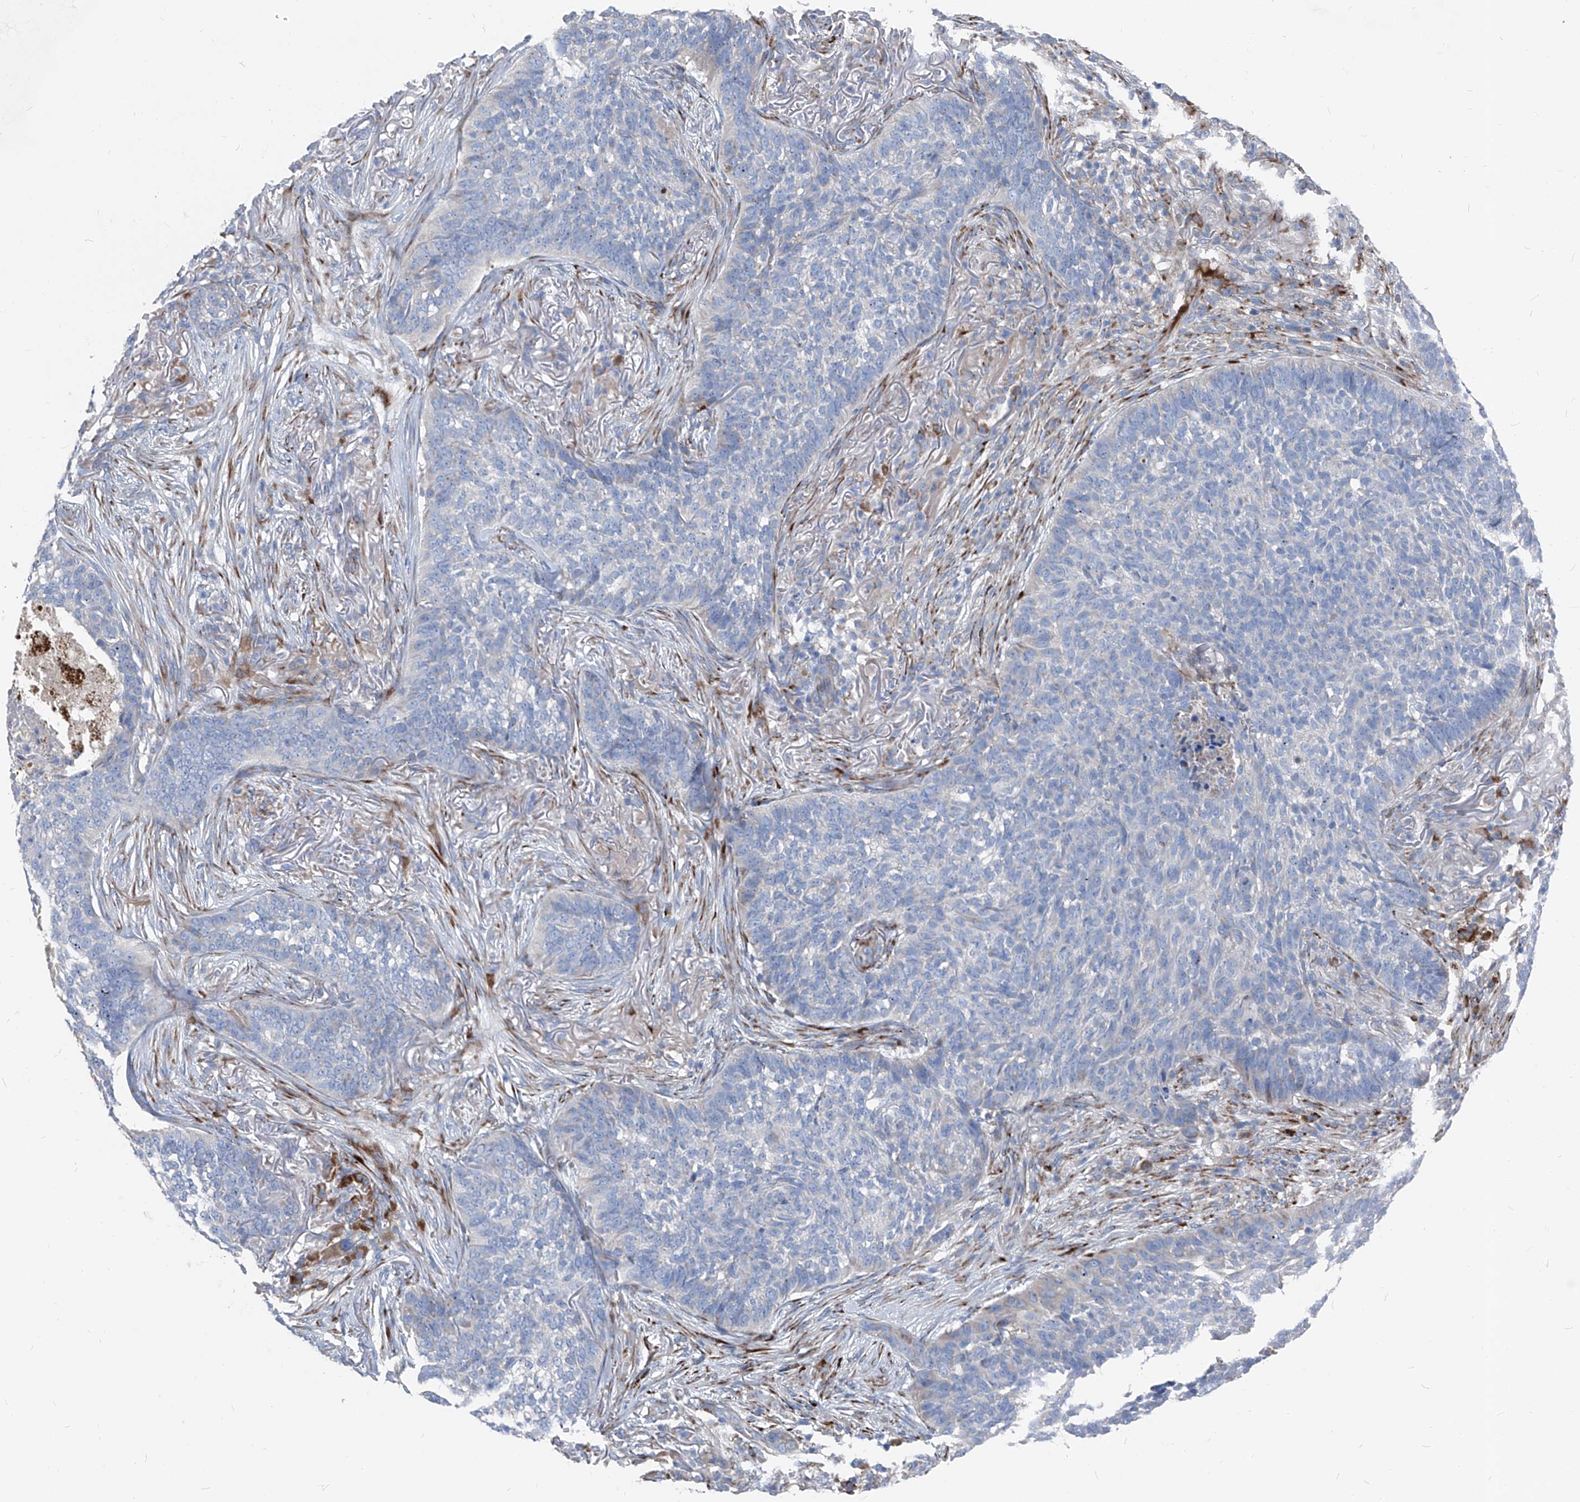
{"staining": {"intensity": "negative", "quantity": "none", "location": "none"}, "tissue": "skin cancer", "cell_type": "Tumor cells", "image_type": "cancer", "snomed": [{"axis": "morphology", "description": "Basal cell carcinoma"}, {"axis": "topography", "description": "Skin"}], "caption": "Immunohistochemistry (IHC) of basal cell carcinoma (skin) demonstrates no expression in tumor cells. Nuclei are stained in blue.", "gene": "IFI27", "patient": {"sex": "male", "age": 85}}